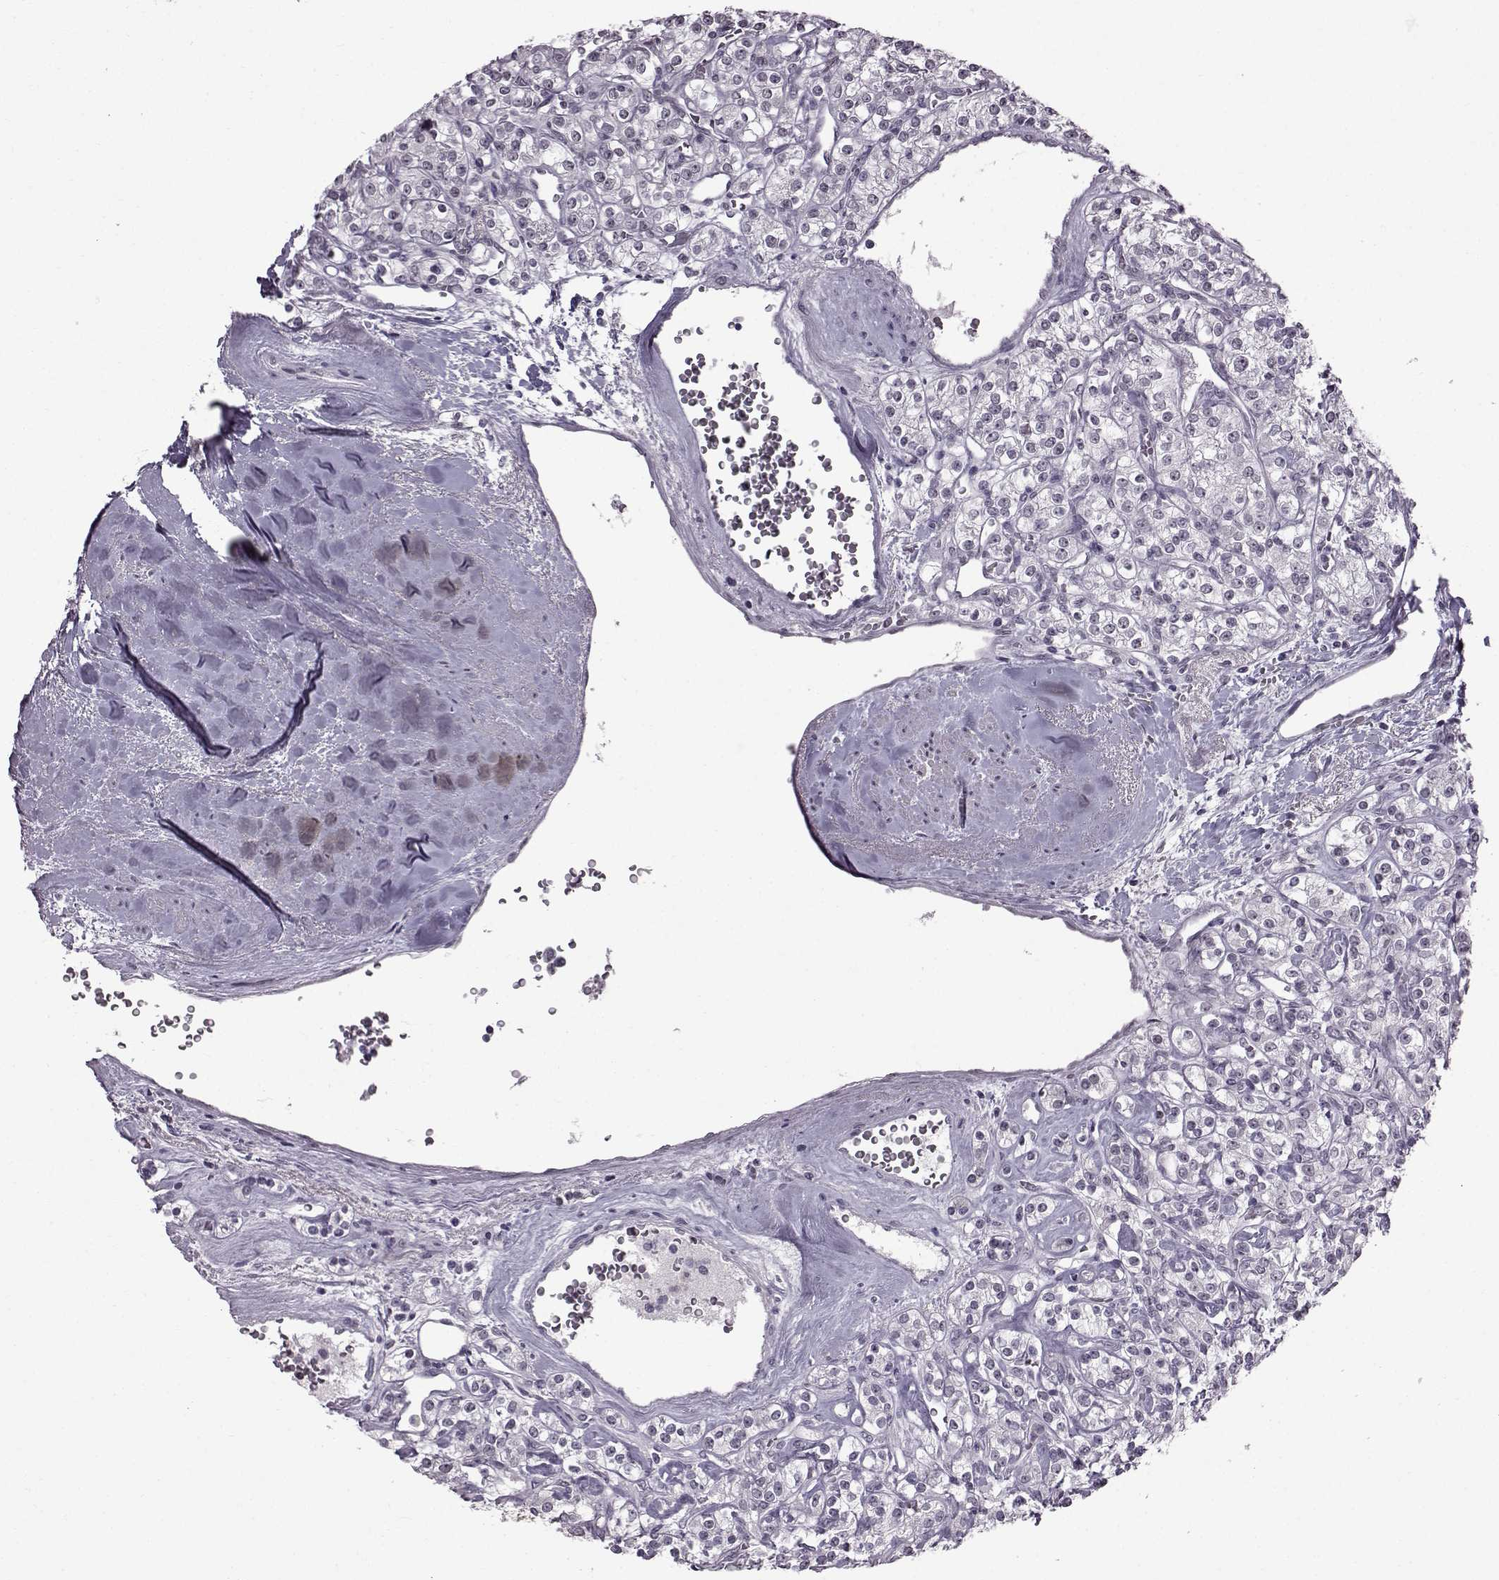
{"staining": {"intensity": "negative", "quantity": "none", "location": "none"}, "tissue": "renal cancer", "cell_type": "Tumor cells", "image_type": "cancer", "snomed": [{"axis": "morphology", "description": "Adenocarcinoma, NOS"}, {"axis": "topography", "description": "Kidney"}], "caption": "Renal cancer (adenocarcinoma) was stained to show a protein in brown. There is no significant staining in tumor cells. The staining was performed using DAB to visualize the protein expression in brown, while the nuclei were stained in blue with hematoxylin (Magnification: 20x).", "gene": "SLC28A2", "patient": {"sex": "male", "age": 77}}